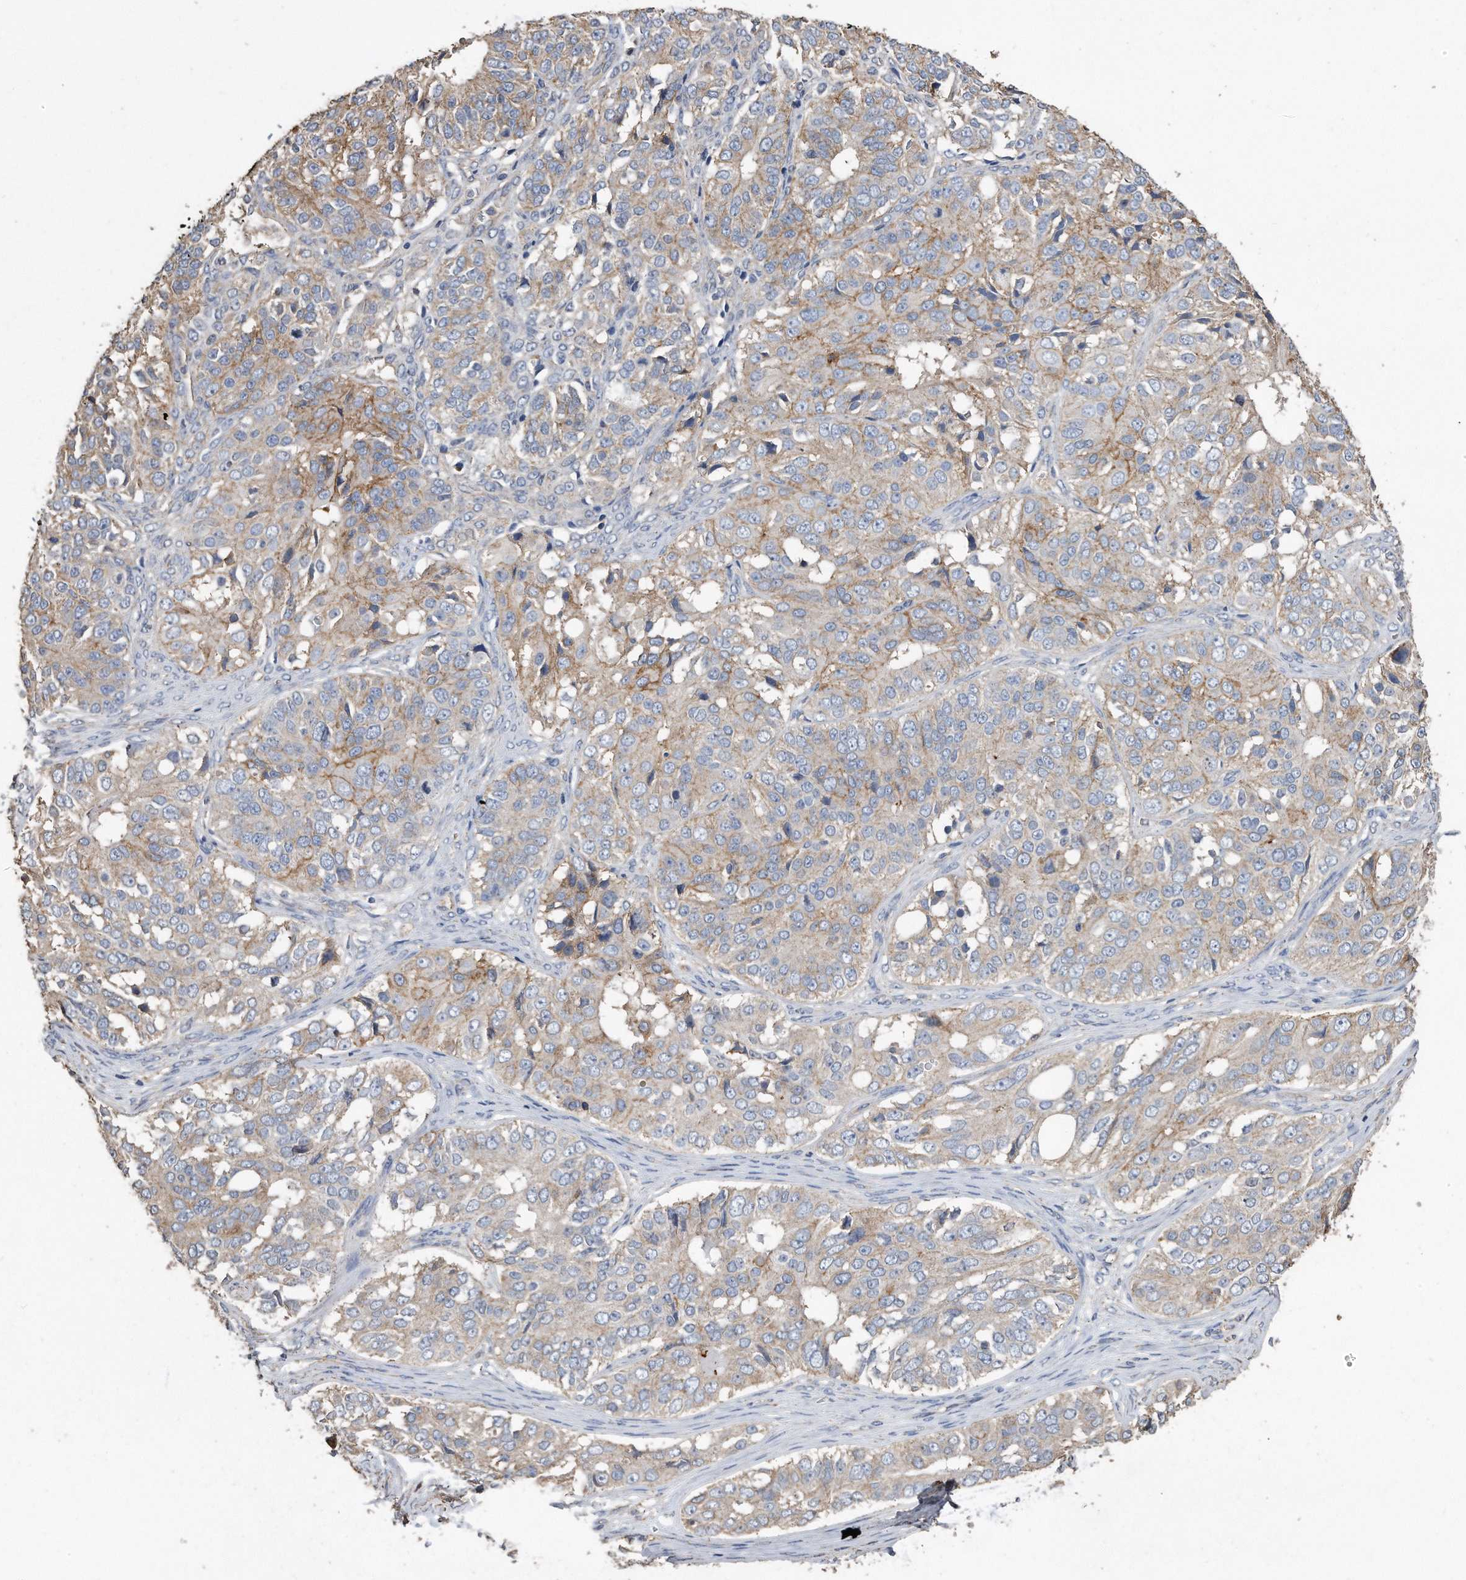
{"staining": {"intensity": "moderate", "quantity": "<25%", "location": "cytoplasmic/membranous"}, "tissue": "ovarian cancer", "cell_type": "Tumor cells", "image_type": "cancer", "snomed": [{"axis": "morphology", "description": "Carcinoma, endometroid"}, {"axis": "topography", "description": "Ovary"}], "caption": "Immunohistochemical staining of human ovarian cancer reveals low levels of moderate cytoplasmic/membranous positivity in about <25% of tumor cells.", "gene": "CDCP1", "patient": {"sex": "female", "age": 51}}